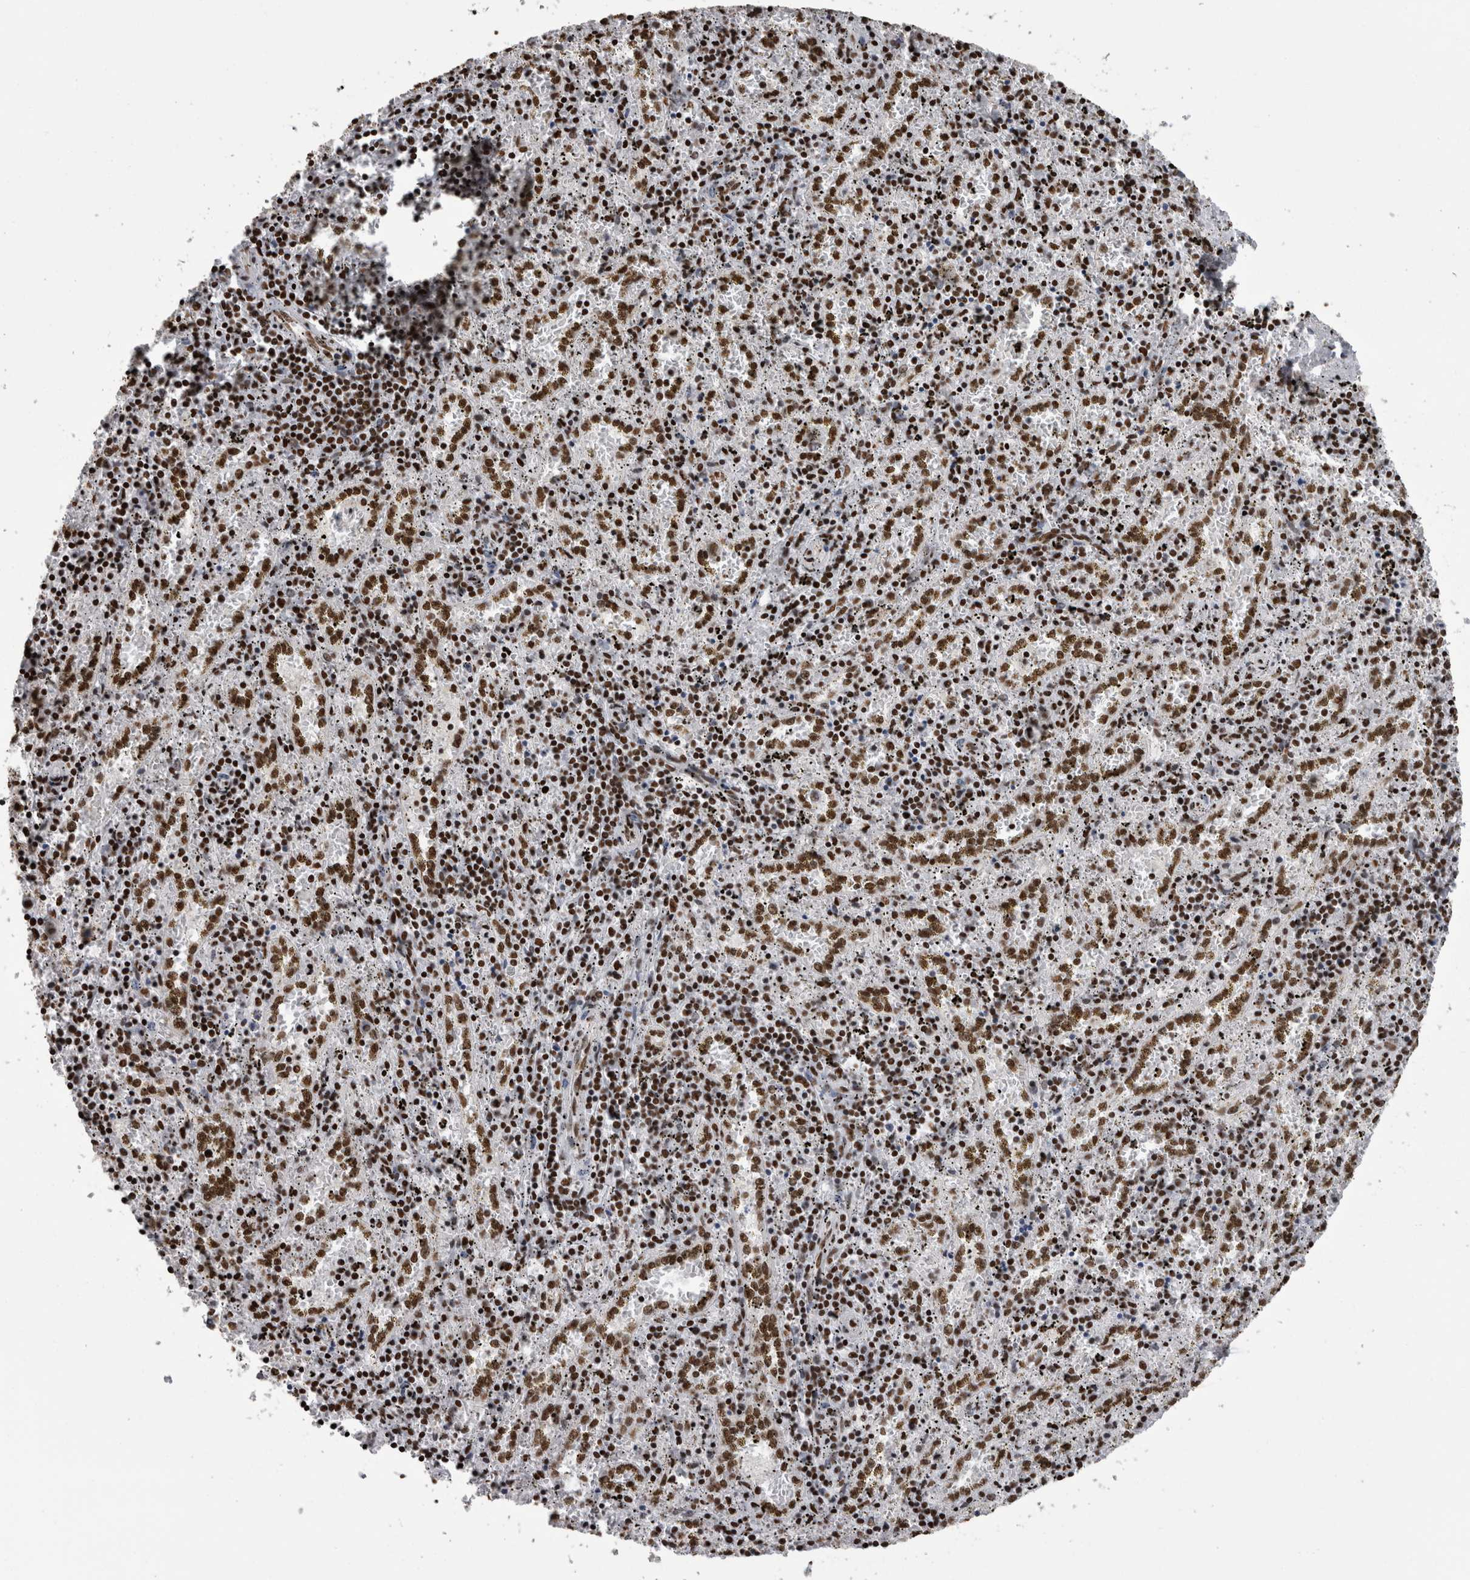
{"staining": {"intensity": "strong", "quantity": ">75%", "location": "nuclear"}, "tissue": "spleen", "cell_type": "Cells in red pulp", "image_type": "normal", "snomed": [{"axis": "morphology", "description": "Normal tissue, NOS"}, {"axis": "topography", "description": "Spleen"}], "caption": "Immunohistochemistry staining of benign spleen, which demonstrates high levels of strong nuclear staining in approximately >75% of cells in red pulp indicating strong nuclear protein staining. The staining was performed using DAB (3,3'-diaminobenzidine) (brown) for protein detection and nuclei were counterstained in hematoxylin (blue).", "gene": "HNRNPM", "patient": {"sex": "male", "age": 11}}